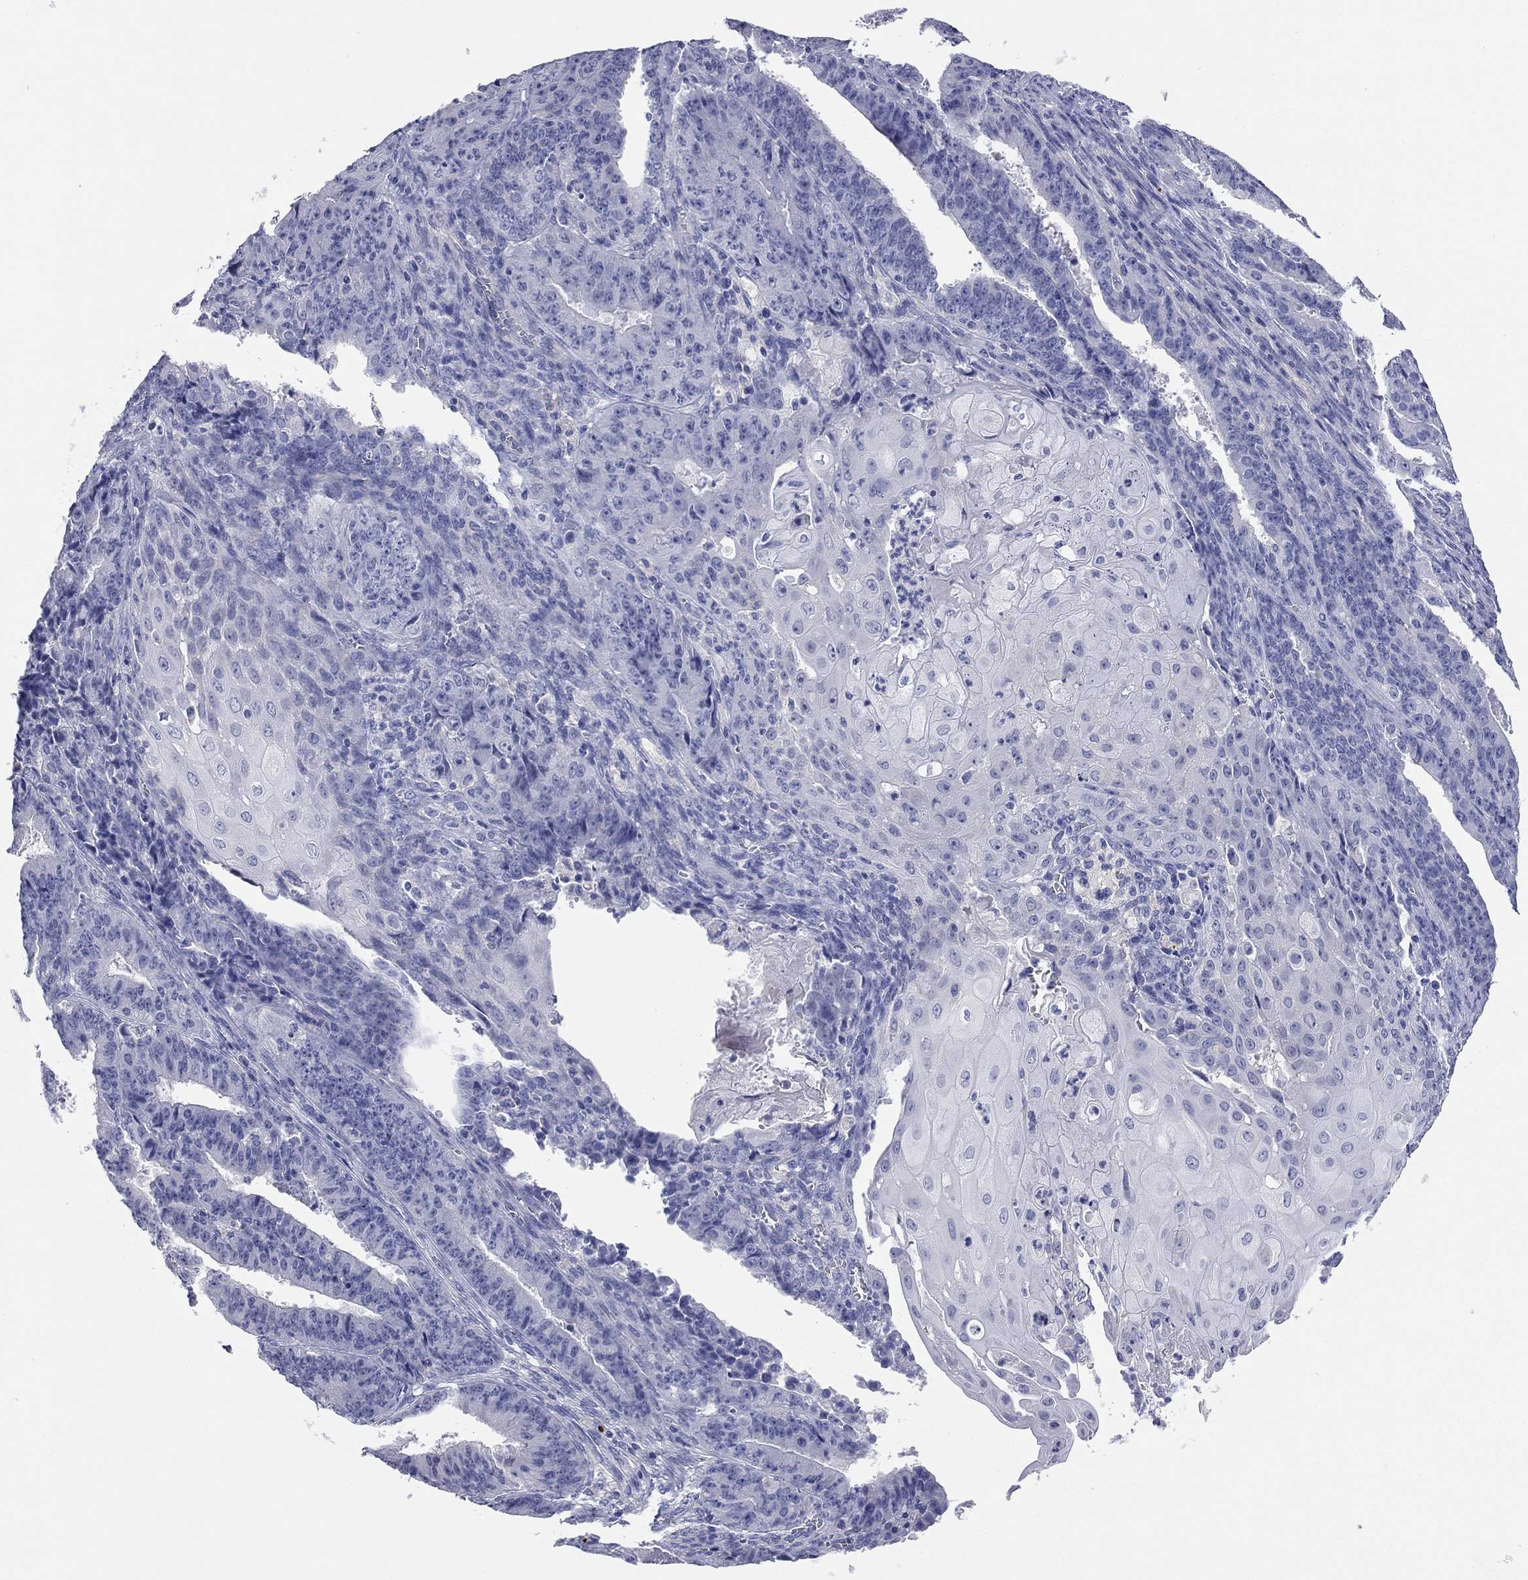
{"staining": {"intensity": "negative", "quantity": "none", "location": "none"}, "tissue": "ovarian cancer", "cell_type": "Tumor cells", "image_type": "cancer", "snomed": [{"axis": "morphology", "description": "Carcinoma, endometroid"}, {"axis": "topography", "description": "Ovary"}], "caption": "Ovarian cancer stained for a protein using immunohistochemistry reveals no staining tumor cells.", "gene": "TMEM221", "patient": {"sex": "female", "age": 42}}